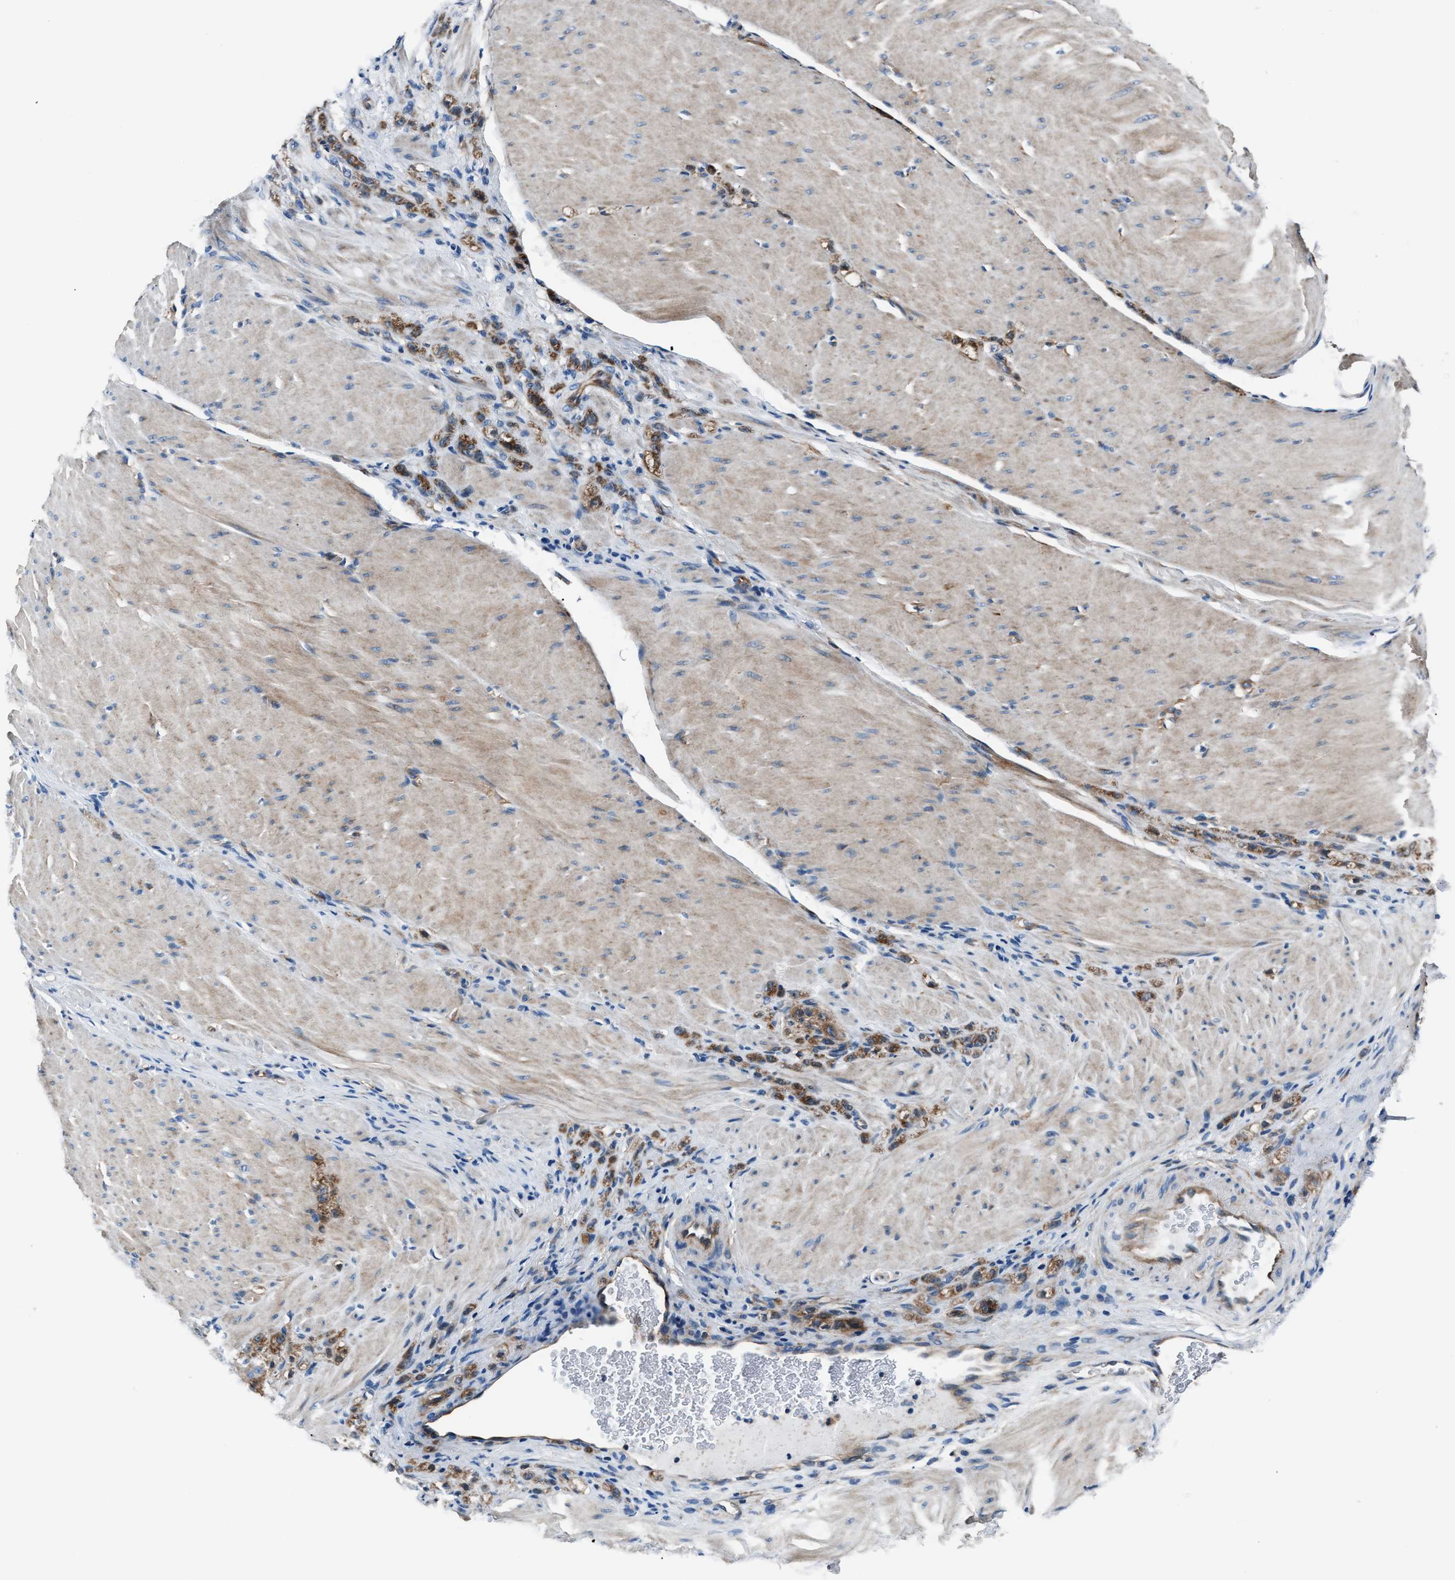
{"staining": {"intensity": "strong", "quantity": ">75%", "location": "cytoplasmic/membranous"}, "tissue": "stomach cancer", "cell_type": "Tumor cells", "image_type": "cancer", "snomed": [{"axis": "morphology", "description": "Normal tissue, NOS"}, {"axis": "morphology", "description": "Adenocarcinoma, NOS"}, {"axis": "topography", "description": "Stomach"}], "caption": "Immunohistochemistry (IHC) of human stomach cancer (adenocarcinoma) displays high levels of strong cytoplasmic/membranous staining in approximately >75% of tumor cells.", "gene": "GGCT", "patient": {"sex": "male", "age": 82}}